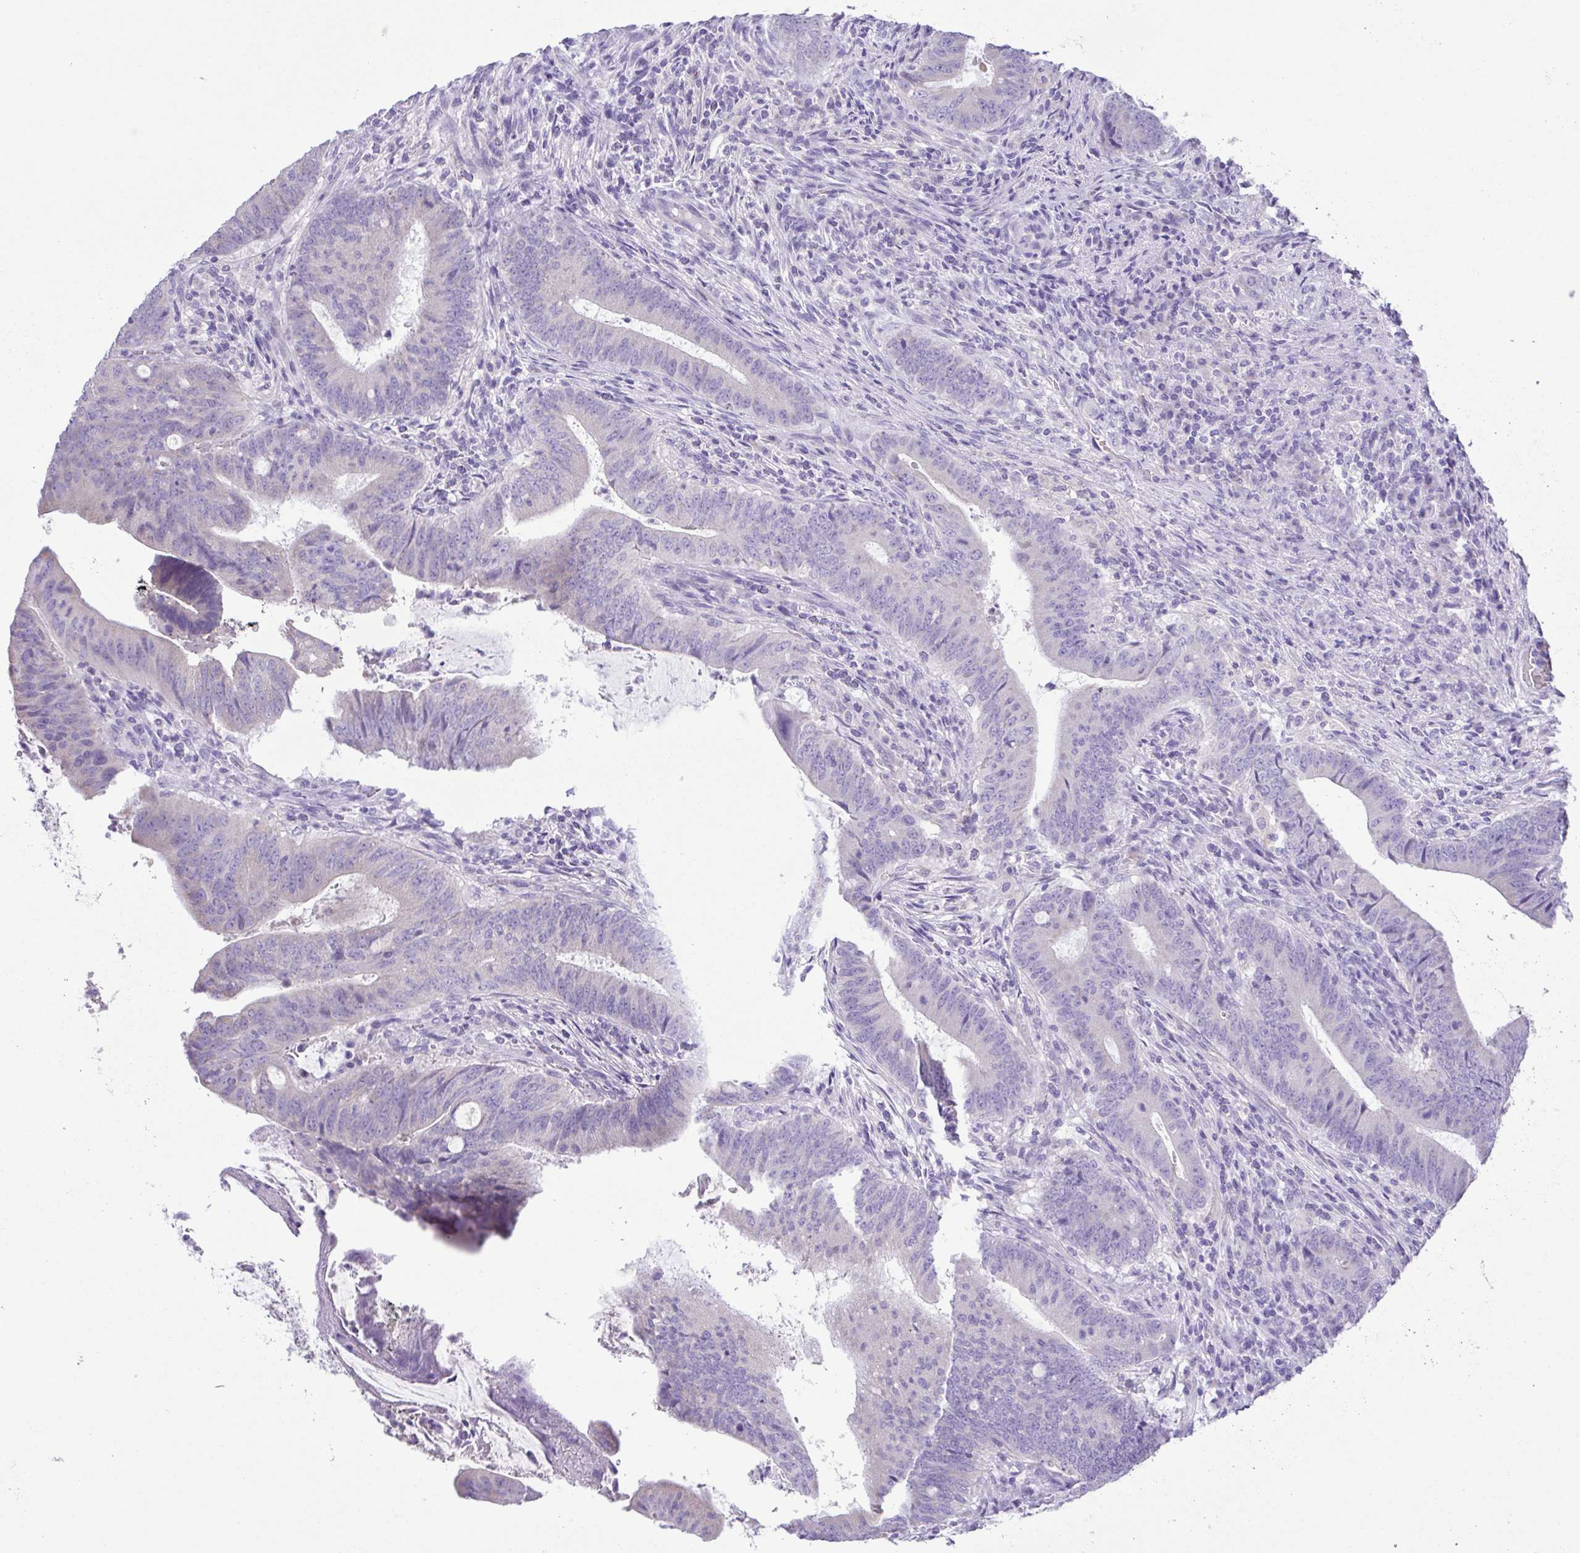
{"staining": {"intensity": "negative", "quantity": "none", "location": "none"}, "tissue": "colorectal cancer", "cell_type": "Tumor cells", "image_type": "cancer", "snomed": [{"axis": "morphology", "description": "Adenocarcinoma, NOS"}, {"axis": "topography", "description": "Colon"}], "caption": "This is an IHC photomicrograph of human adenocarcinoma (colorectal). There is no staining in tumor cells.", "gene": "CD72", "patient": {"sex": "female", "age": 43}}